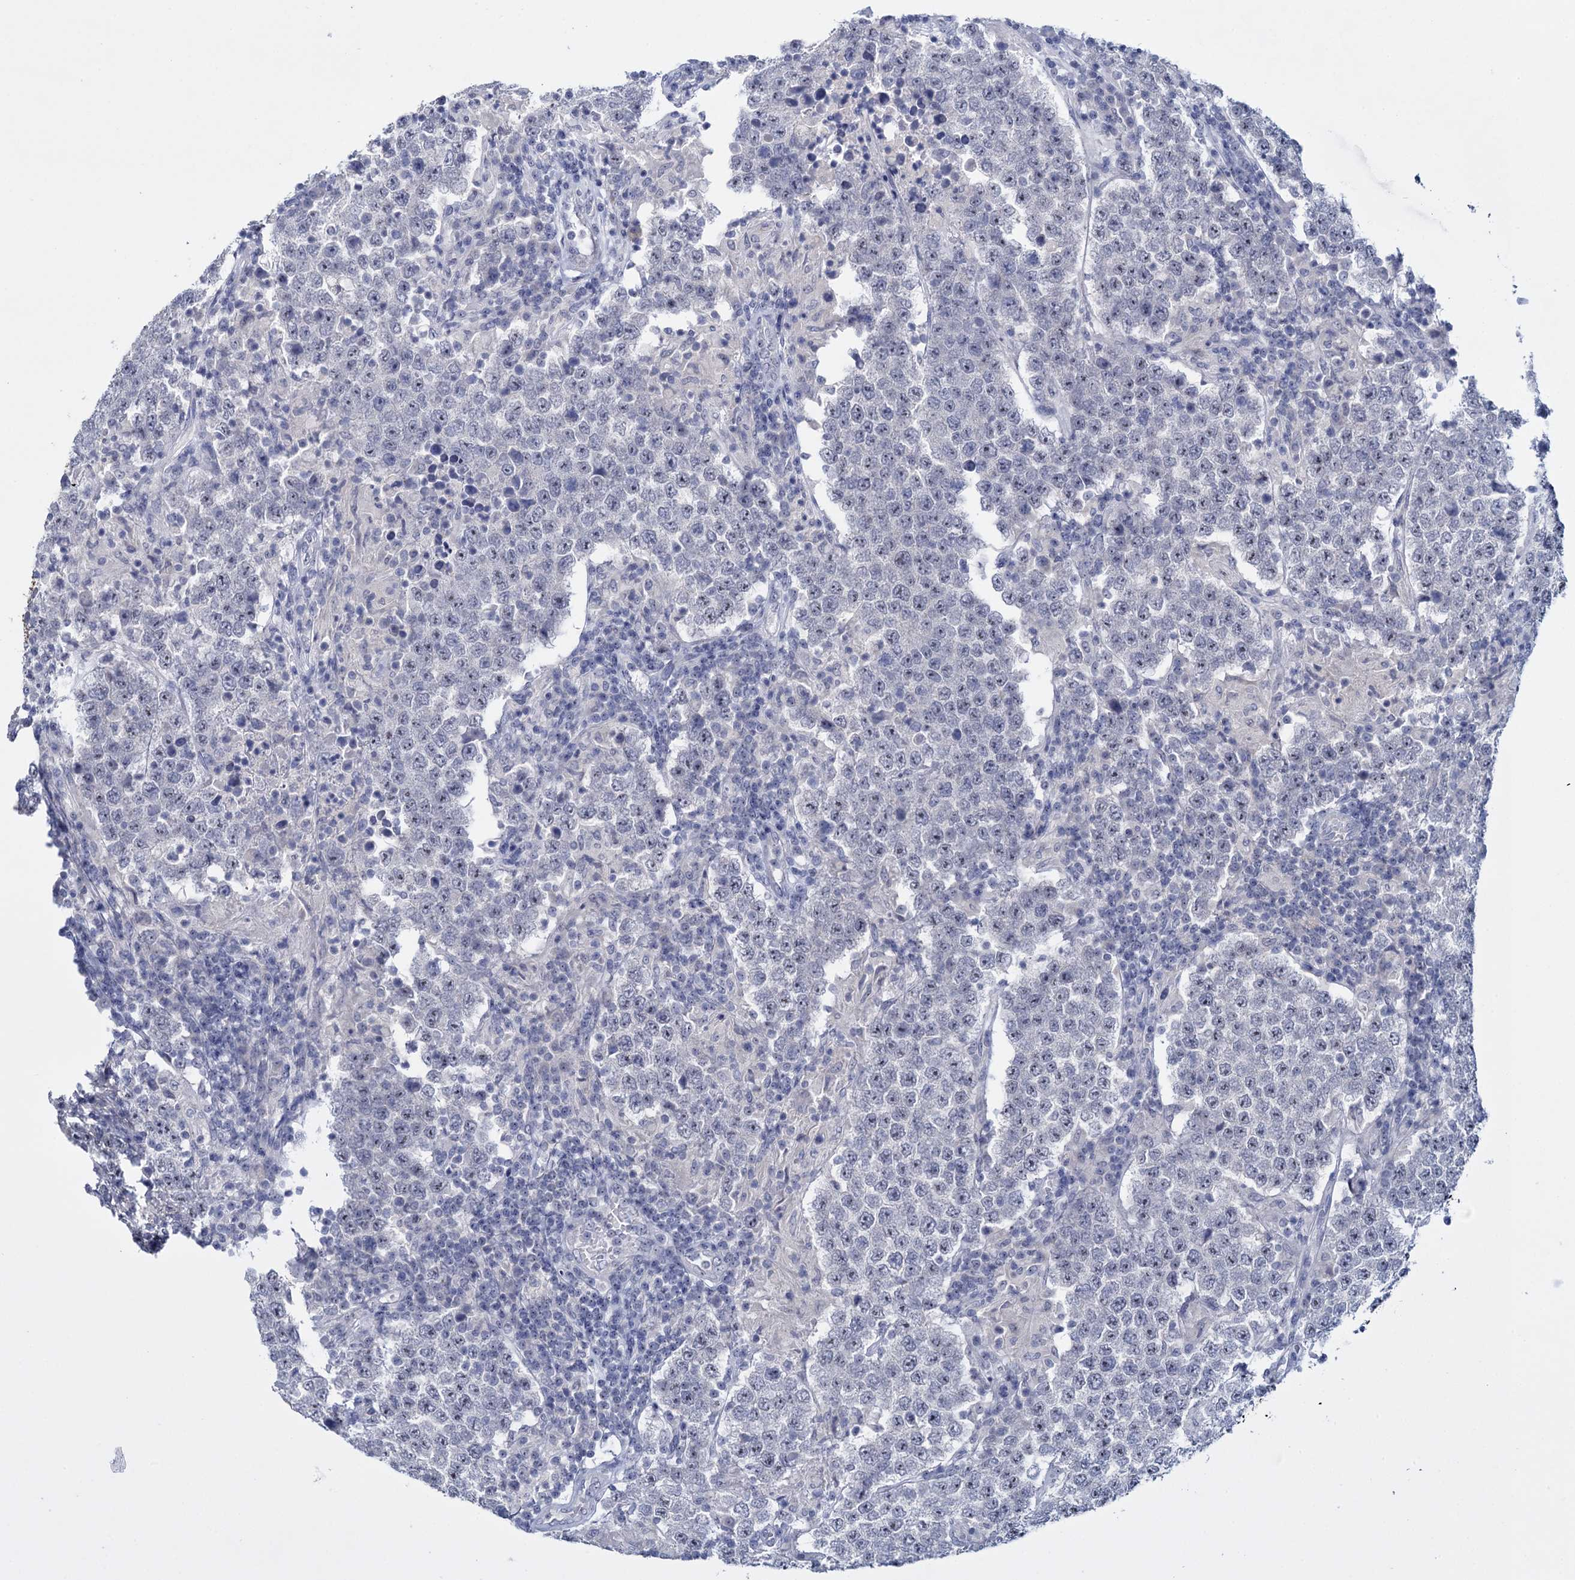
{"staining": {"intensity": "negative", "quantity": "none", "location": "none"}, "tissue": "testis cancer", "cell_type": "Tumor cells", "image_type": "cancer", "snomed": [{"axis": "morphology", "description": "Normal tissue, NOS"}, {"axis": "morphology", "description": "Urothelial carcinoma, High grade"}, {"axis": "morphology", "description": "Seminoma, NOS"}, {"axis": "morphology", "description": "Carcinoma, Embryonal, NOS"}, {"axis": "topography", "description": "Urinary bladder"}, {"axis": "topography", "description": "Testis"}], "caption": "IHC photomicrograph of human testis cancer (urothelial carcinoma (high-grade)) stained for a protein (brown), which exhibits no expression in tumor cells.", "gene": "SFN", "patient": {"sex": "male", "age": 41}}